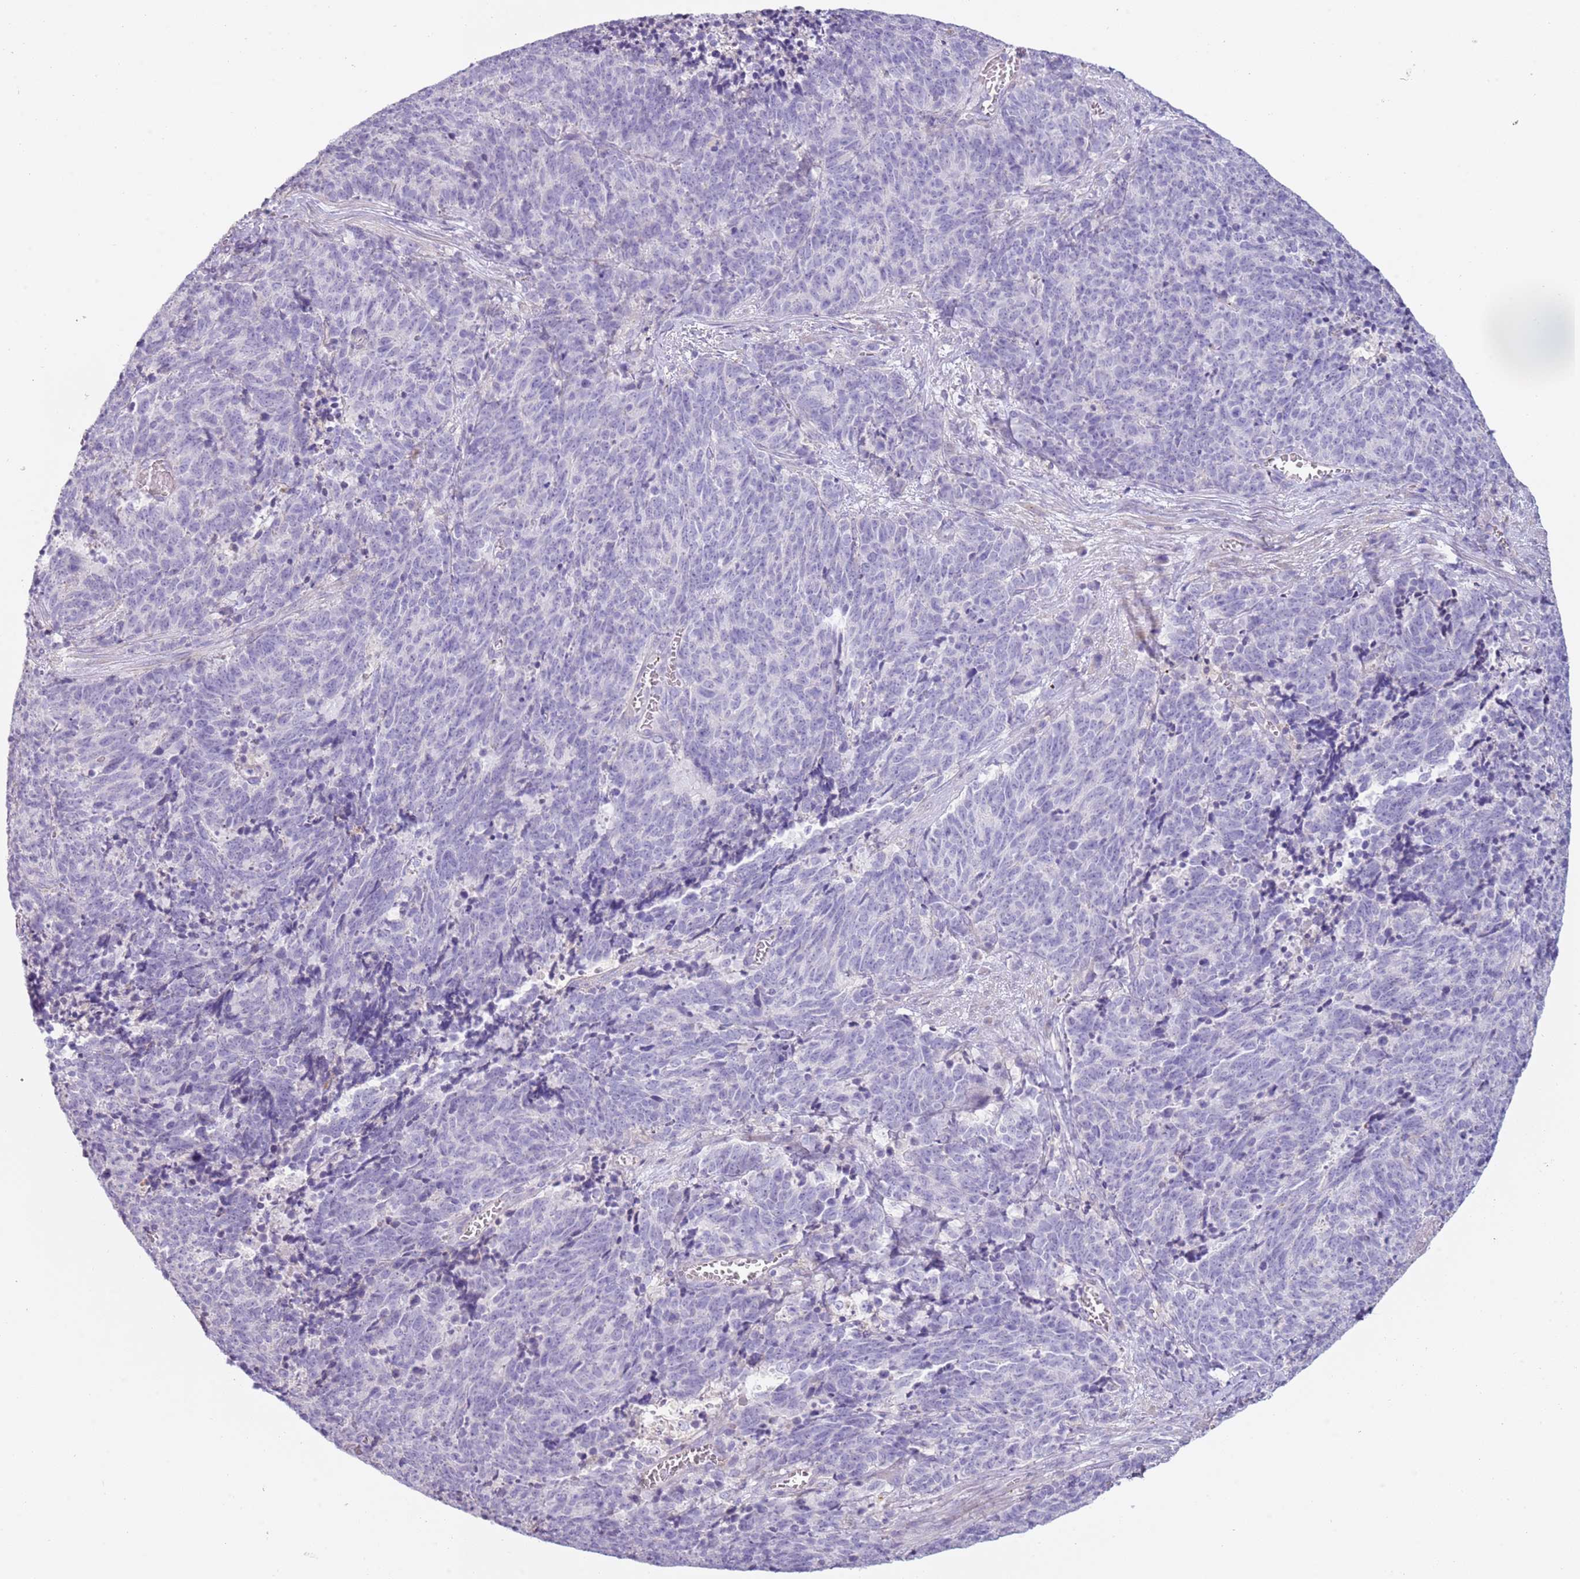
{"staining": {"intensity": "negative", "quantity": "none", "location": "none"}, "tissue": "cervical cancer", "cell_type": "Tumor cells", "image_type": "cancer", "snomed": [{"axis": "morphology", "description": "Squamous cell carcinoma, NOS"}, {"axis": "topography", "description": "Cervix"}], "caption": "Cervical cancer stained for a protein using IHC demonstrates no staining tumor cells.", "gene": "NBPF3", "patient": {"sex": "female", "age": 29}}